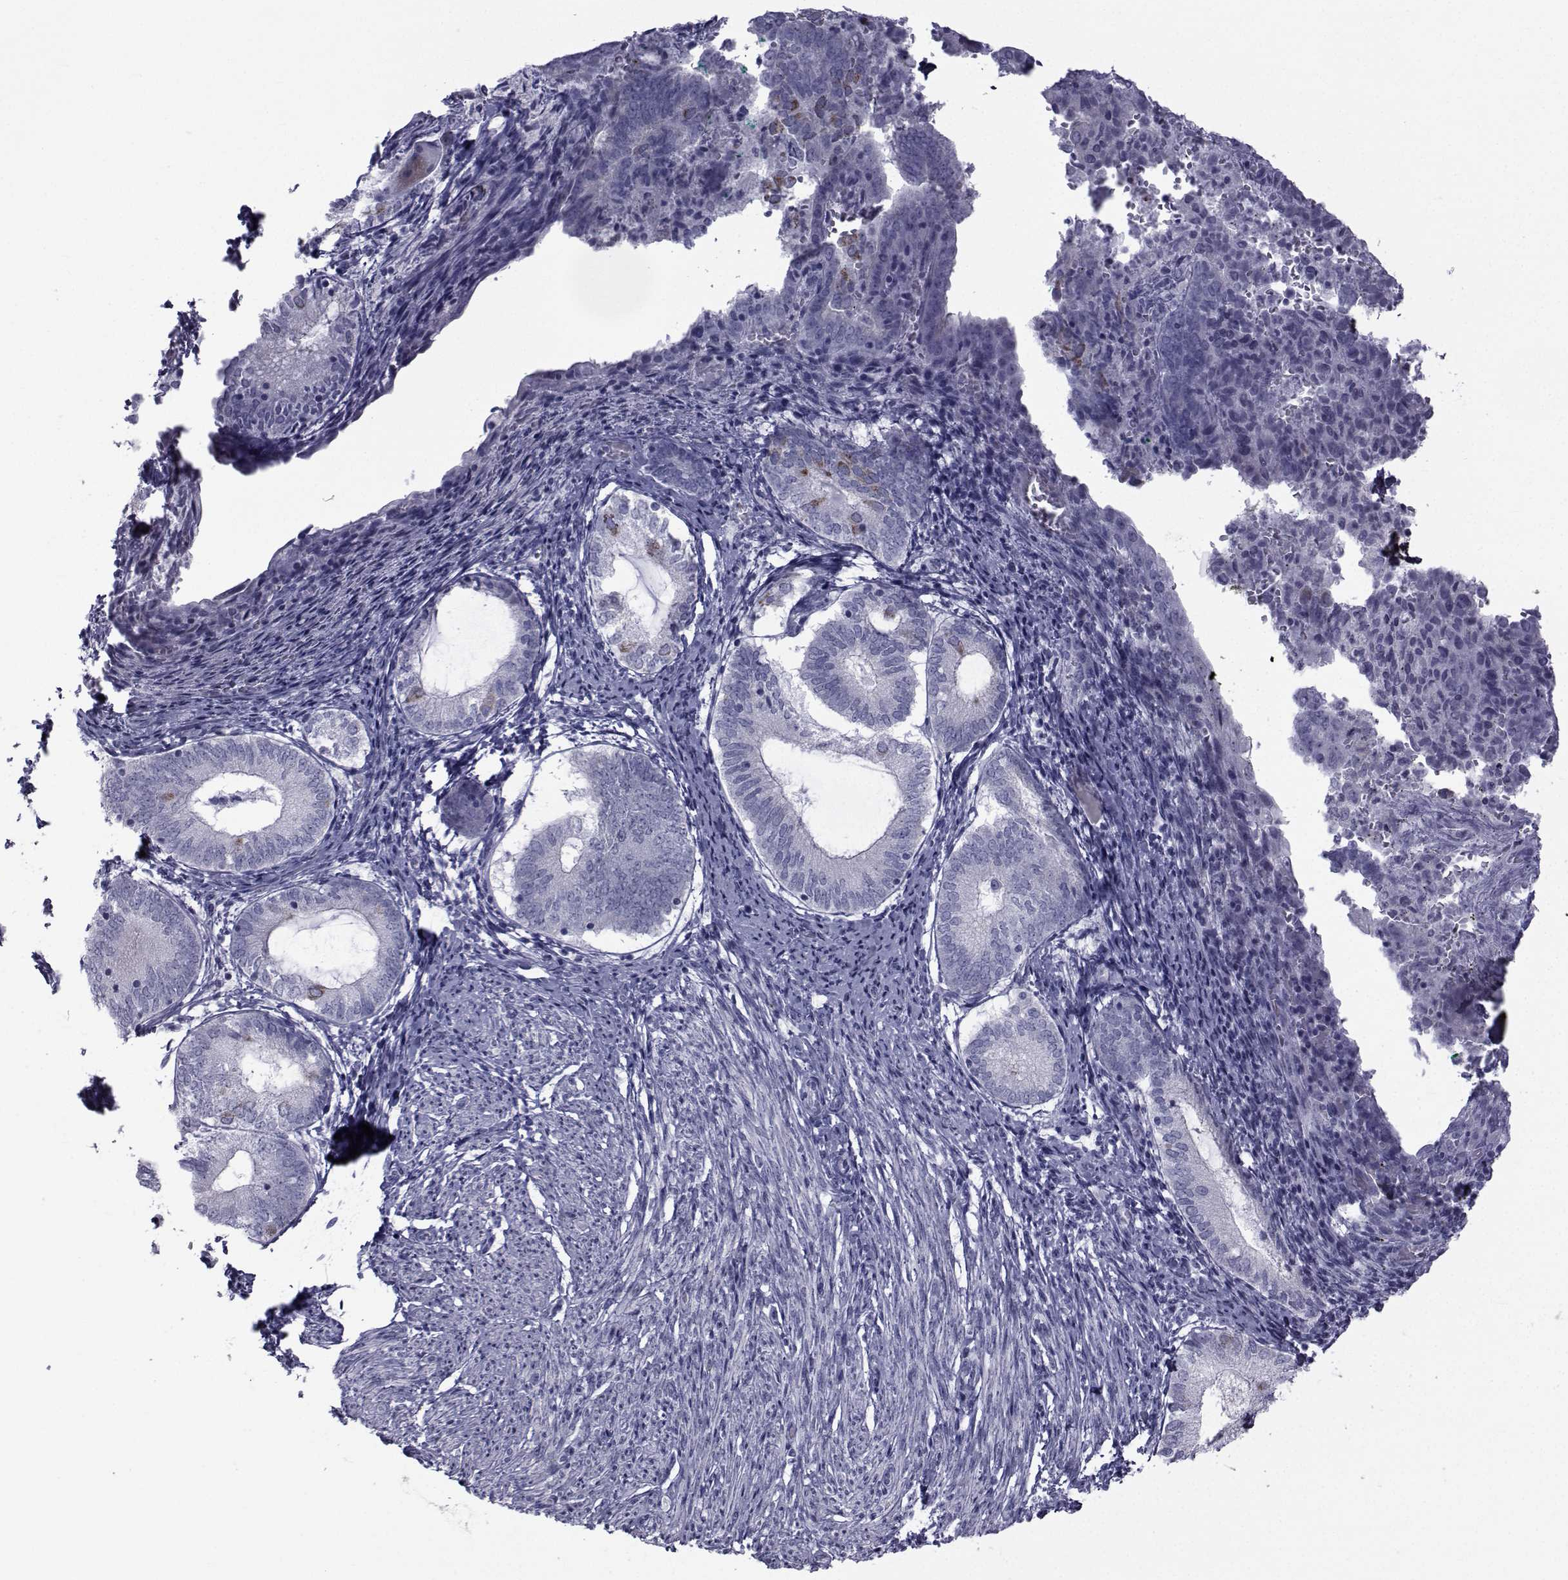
{"staining": {"intensity": "negative", "quantity": "none", "location": "none"}, "tissue": "endometrium", "cell_type": "Cells in endometrial stroma", "image_type": "normal", "snomed": [{"axis": "morphology", "description": "Normal tissue, NOS"}, {"axis": "topography", "description": "Endometrium"}], "caption": "A high-resolution histopathology image shows immunohistochemistry (IHC) staining of benign endometrium, which displays no significant staining in cells in endometrial stroma.", "gene": "FDXR", "patient": {"sex": "female", "age": 50}}